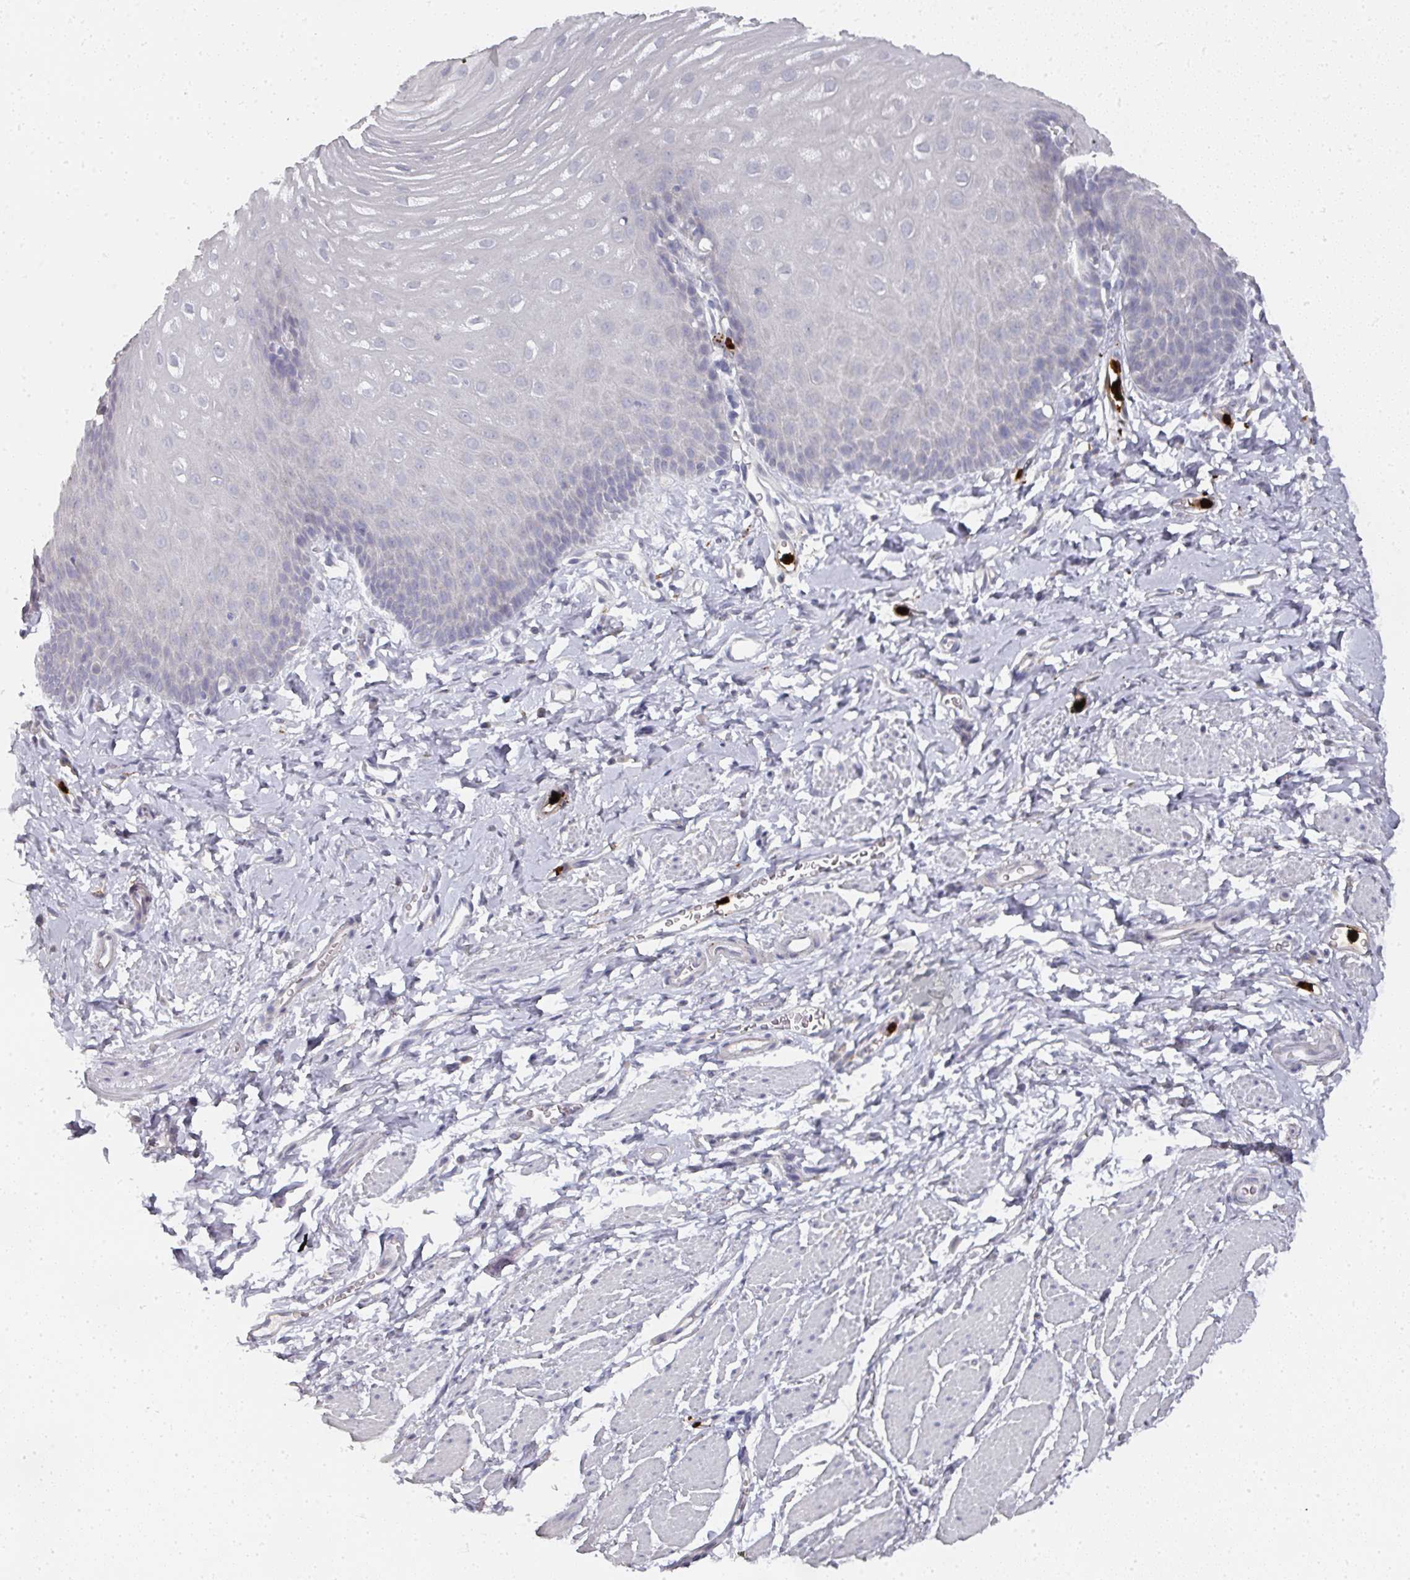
{"staining": {"intensity": "negative", "quantity": "none", "location": "none"}, "tissue": "esophagus", "cell_type": "Squamous epithelial cells", "image_type": "normal", "snomed": [{"axis": "morphology", "description": "Normal tissue, NOS"}, {"axis": "topography", "description": "Esophagus"}], "caption": "High magnification brightfield microscopy of benign esophagus stained with DAB (3,3'-diaminobenzidine) (brown) and counterstained with hematoxylin (blue): squamous epithelial cells show no significant expression.", "gene": "CAMP", "patient": {"sex": "male", "age": 70}}